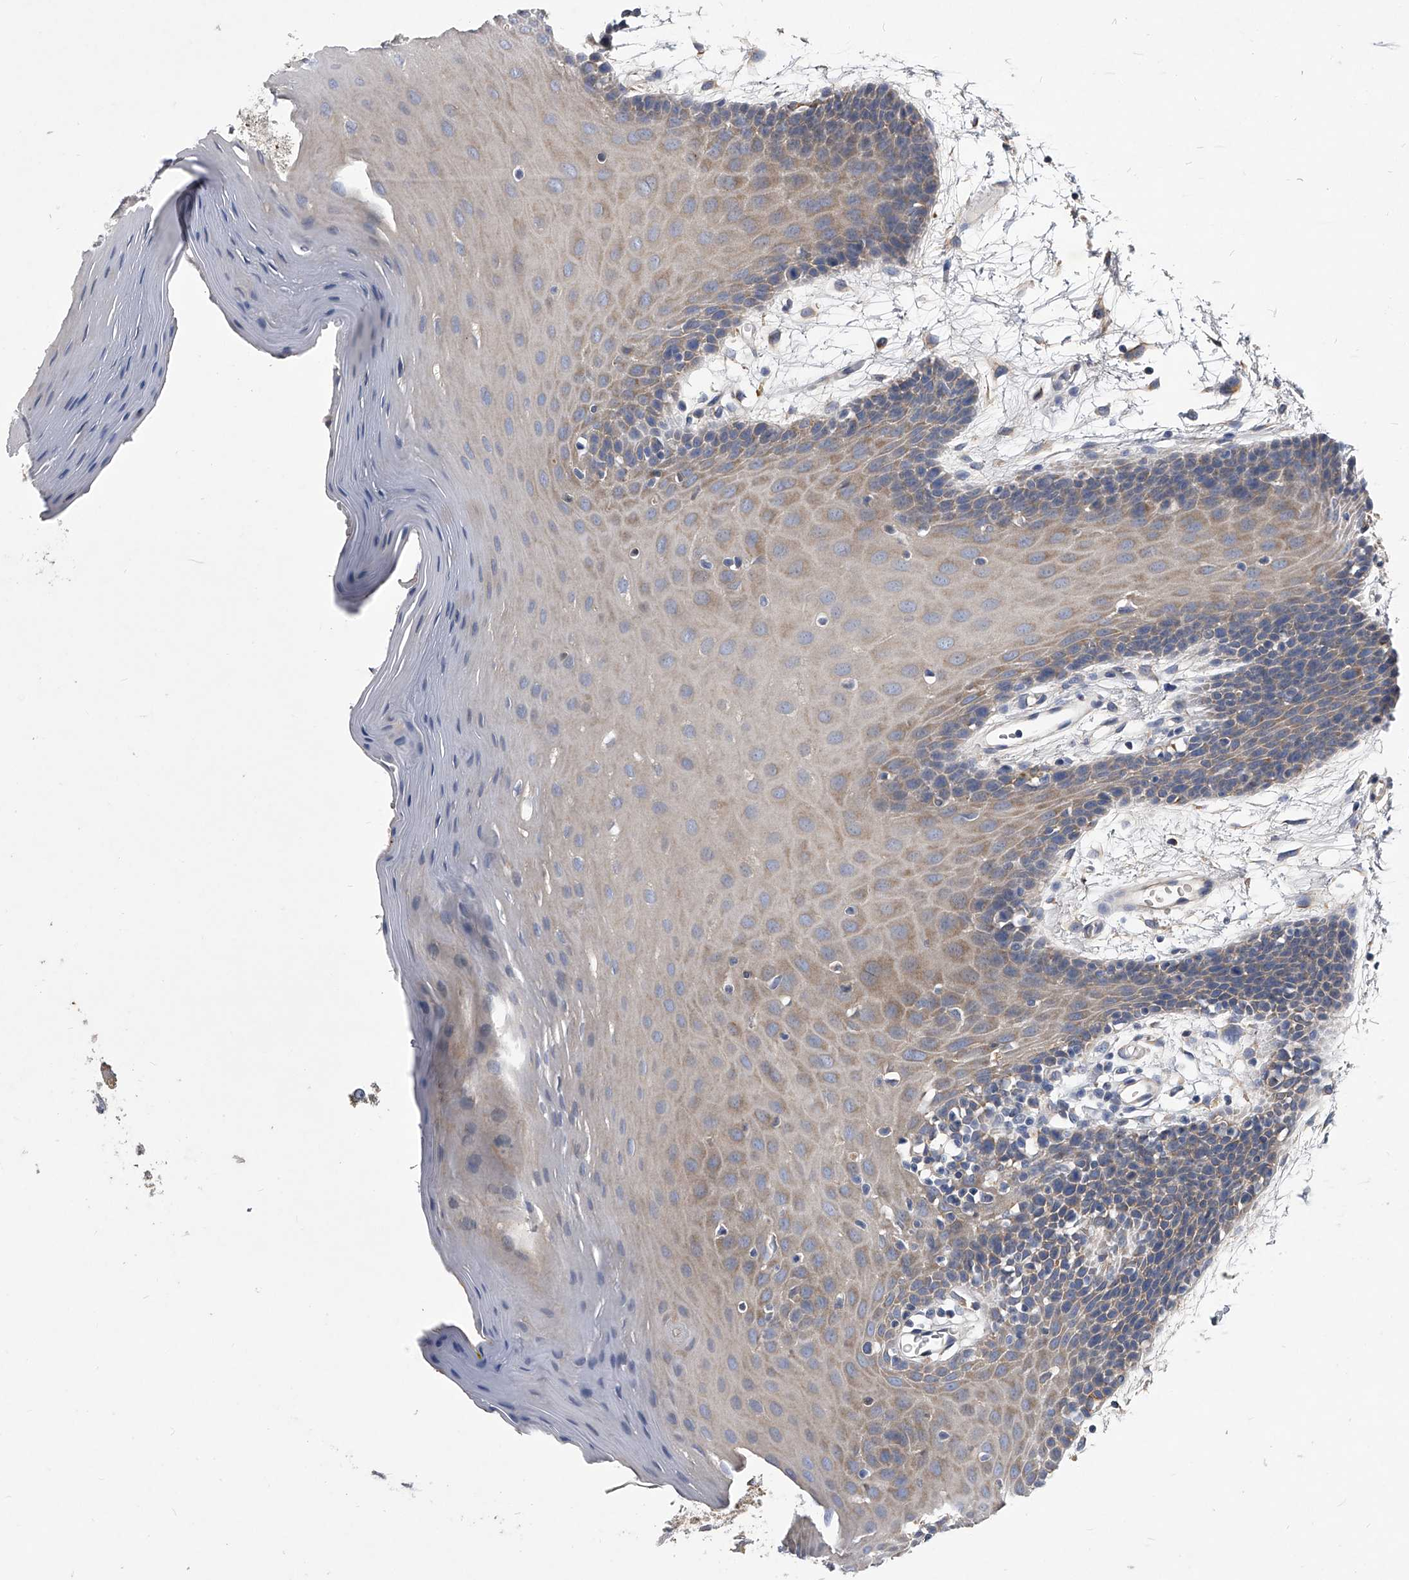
{"staining": {"intensity": "weak", "quantity": "25%-75%", "location": "cytoplasmic/membranous"}, "tissue": "oral mucosa", "cell_type": "Squamous epithelial cells", "image_type": "normal", "snomed": [{"axis": "morphology", "description": "Normal tissue, NOS"}, {"axis": "morphology", "description": "Squamous cell carcinoma, NOS"}, {"axis": "topography", "description": "Skeletal muscle"}, {"axis": "topography", "description": "Oral tissue"}, {"axis": "topography", "description": "Salivary gland"}, {"axis": "topography", "description": "Head-Neck"}], "caption": "Oral mucosa stained with IHC demonstrates weak cytoplasmic/membranous expression in approximately 25%-75% of squamous epithelial cells.", "gene": "CCR4", "patient": {"sex": "male", "age": 54}}